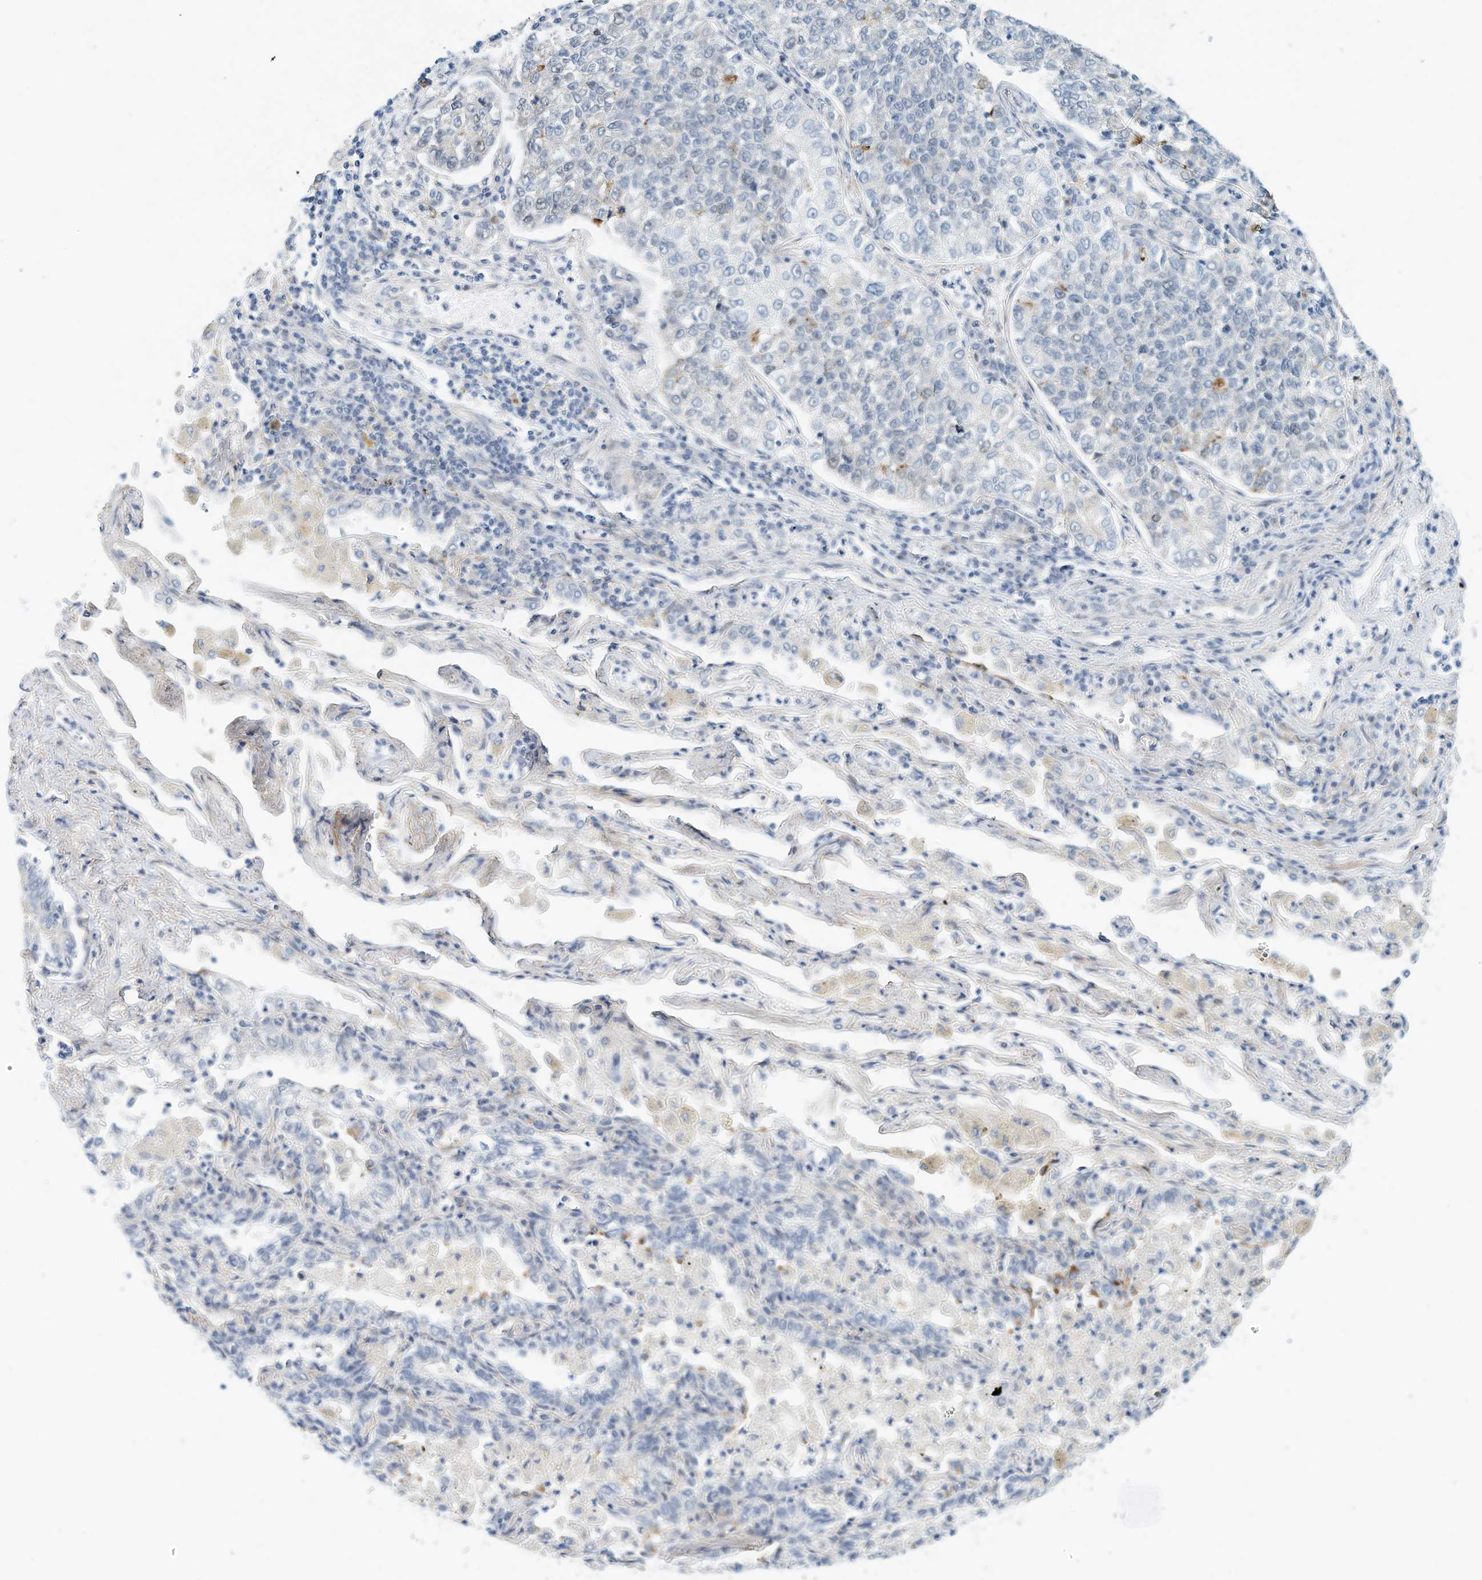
{"staining": {"intensity": "negative", "quantity": "none", "location": "none"}, "tissue": "lung cancer", "cell_type": "Tumor cells", "image_type": "cancer", "snomed": [{"axis": "morphology", "description": "Adenocarcinoma, NOS"}, {"axis": "topography", "description": "Lung"}], "caption": "This is a photomicrograph of IHC staining of adenocarcinoma (lung), which shows no positivity in tumor cells.", "gene": "ARHGAP28", "patient": {"sex": "male", "age": 49}}